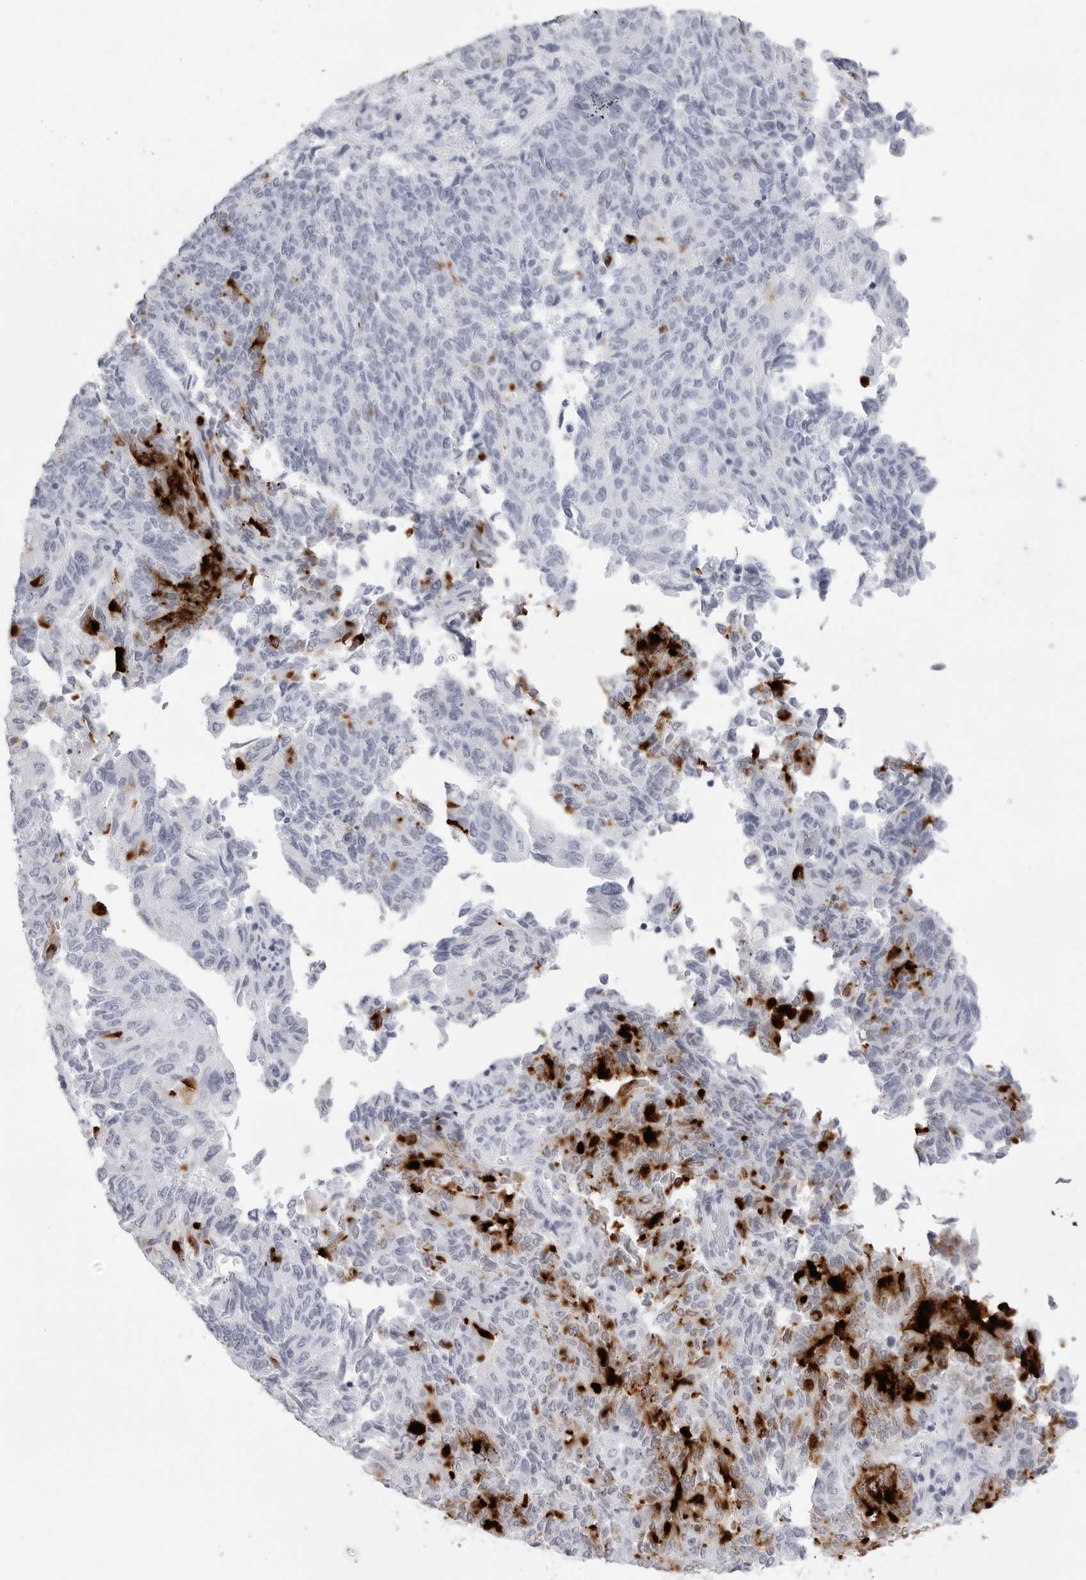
{"staining": {"intensity": "strong", "quantity": "<25%", "location": "cytoplasmic/membranous"}, "tissue": "endometrial cancer", "cell_type": "Tumor cells", "image_type": "cancer", "snomed": [{"axis": "morphology", "description": "Adenocarcinoma, NOS"}, {"axis": "topography", "description": "Endometrium"}], "caption": "A high-resolution image shows immunohistochemistry (IHC) staining of endometrial cancer, which shows strong cytoplasmic/membranous staining in approximately <25% of tumor cells. (Stains: DAB in brown, nuclei in blue, Microscopy: brightfield microscopy at high magnification).", "gene": "CST2", "patient": {"sex": "female", "age": 80}}